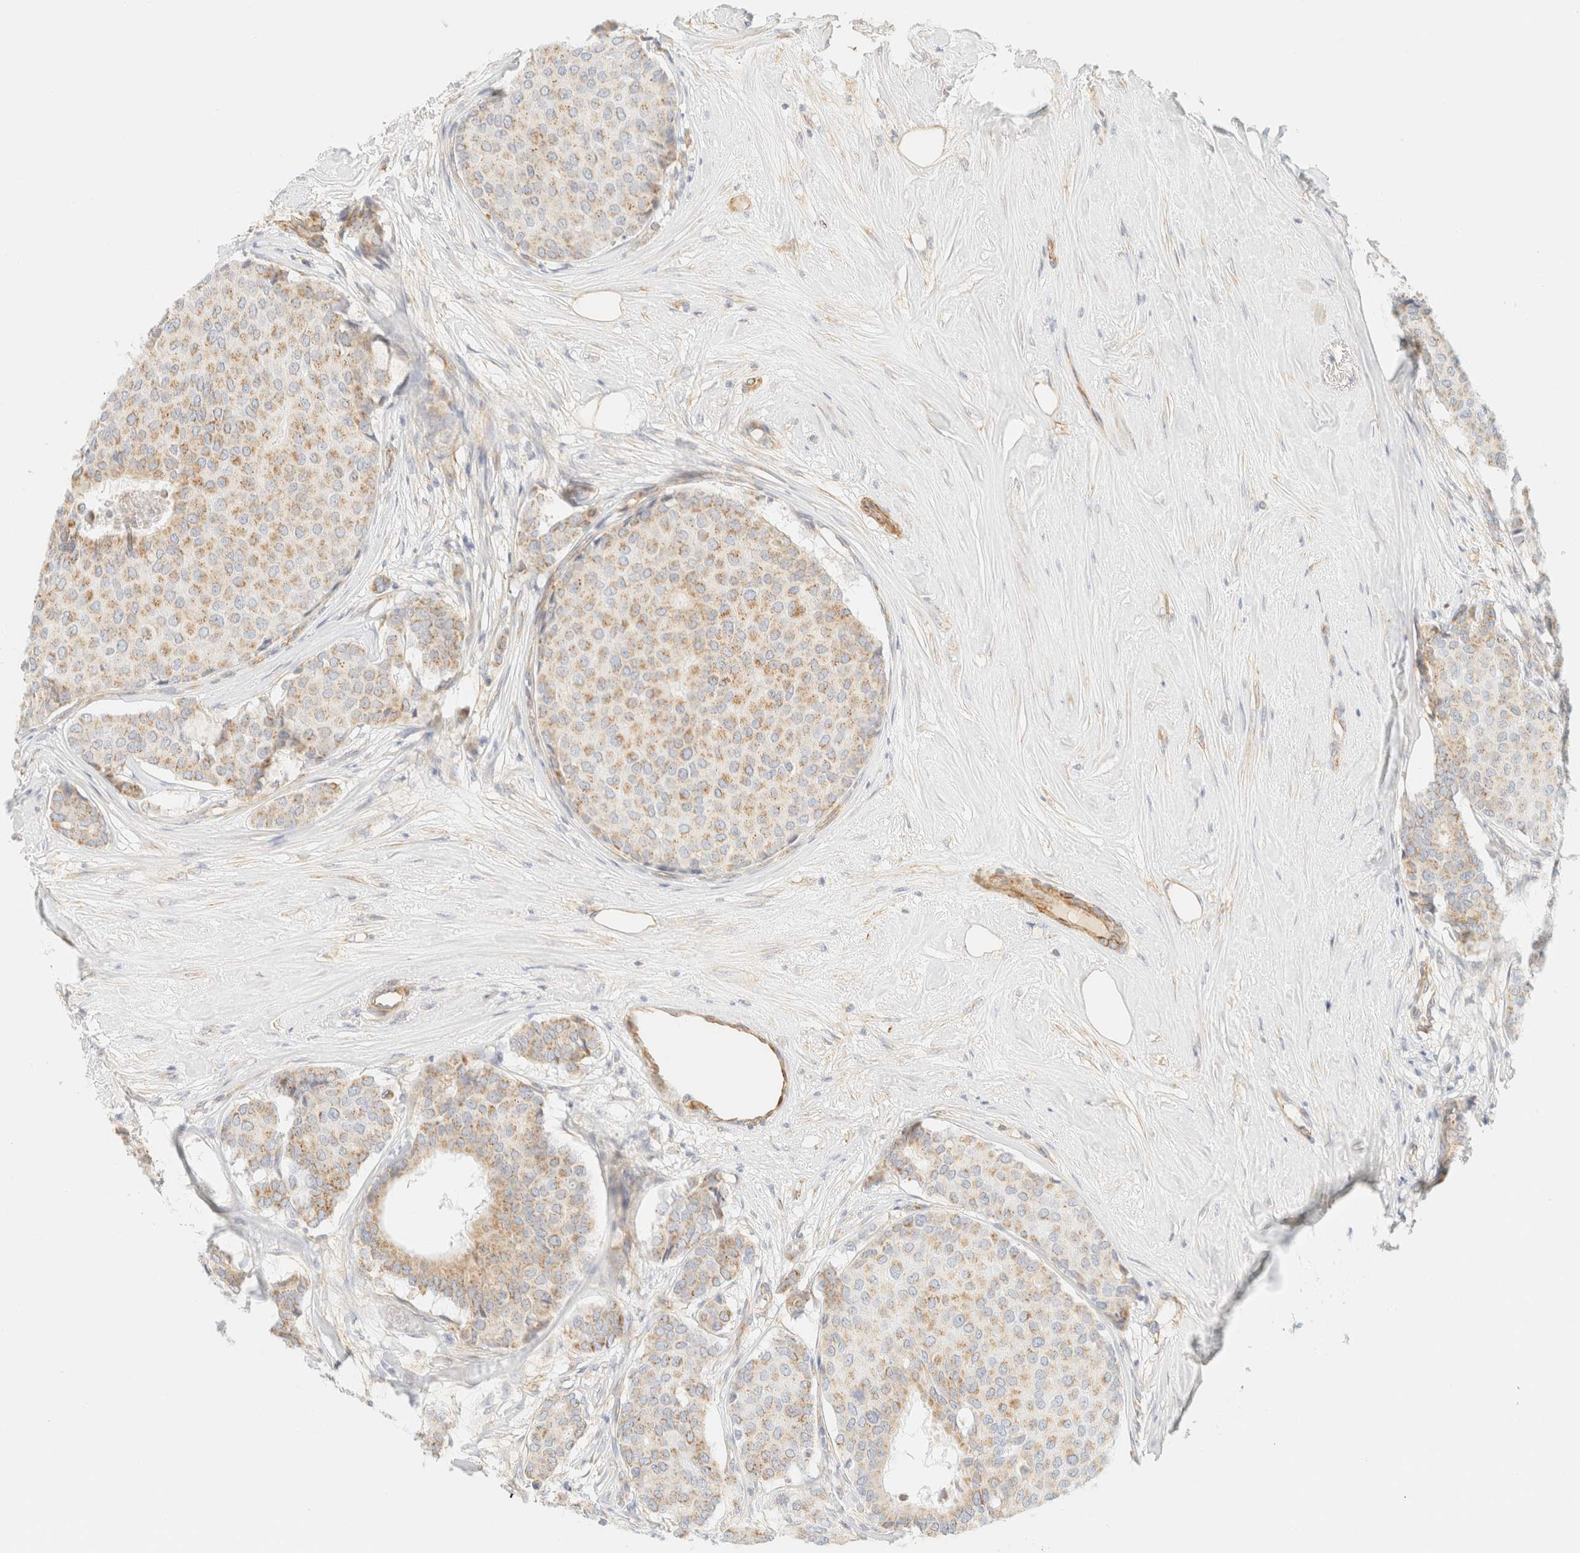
{"staining": {"intensity": "weak", "quantity": ">75%", "location": "cytoplasmic/membranous"}, "tissue": "breast cancer", "cell_type": "Tumor cells", "image_type": "cancer", "snomed": [{"axis": "morphology", "description": "Duct carcinoma"}, {"axis": "topography", "description": "Breast"}], "caption": "Breast cancer stained with immunohistochemistry (IHC) shows weak cytoplasmic/membranous positivity in about >75% of tumor cells.", "gene": "MRM3", "patient": {"sex": "female", "age": 75}}